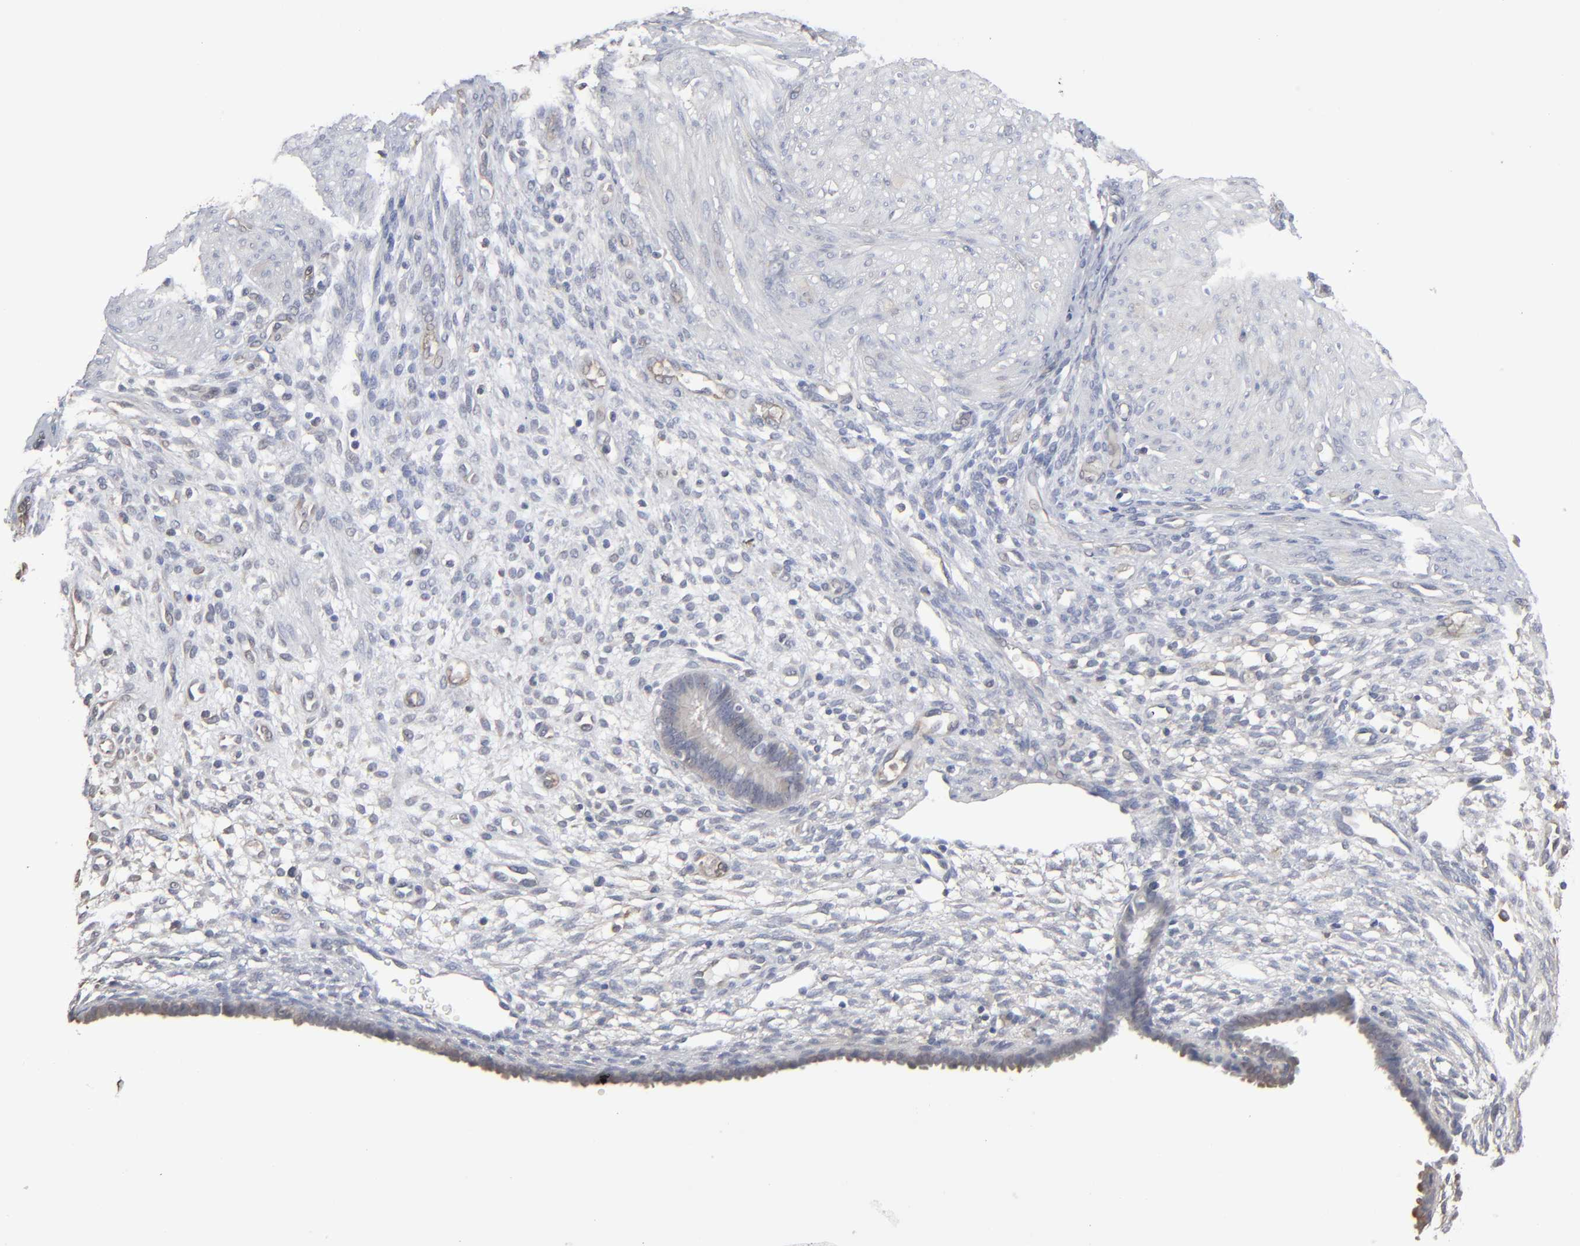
{"staining": {"intensity": "weak", "quantity": "25%-75%", "location": "cytoplasmic/membranous"}, "tissue": "endometrium", "cell_type": "Cells in endometrial stroma", "image_type": "normal", "snomed": [{"axis": "morphology", "description": "Normal tissue, NOS"}, {"axis": "topography", "description": "Endometrium"}], "caption": "IHC micrograph of benign endometrium: human endometrium stained using immunohistochemistry shows low levels of weak protein expression localized specifically in the cytoplasmic/membranous of cells in endometrial stroma, appearing as a cytoplasmic/membranous brown color.", "gene": "NME1", "patient": {"sex": "female", "age": 72}}